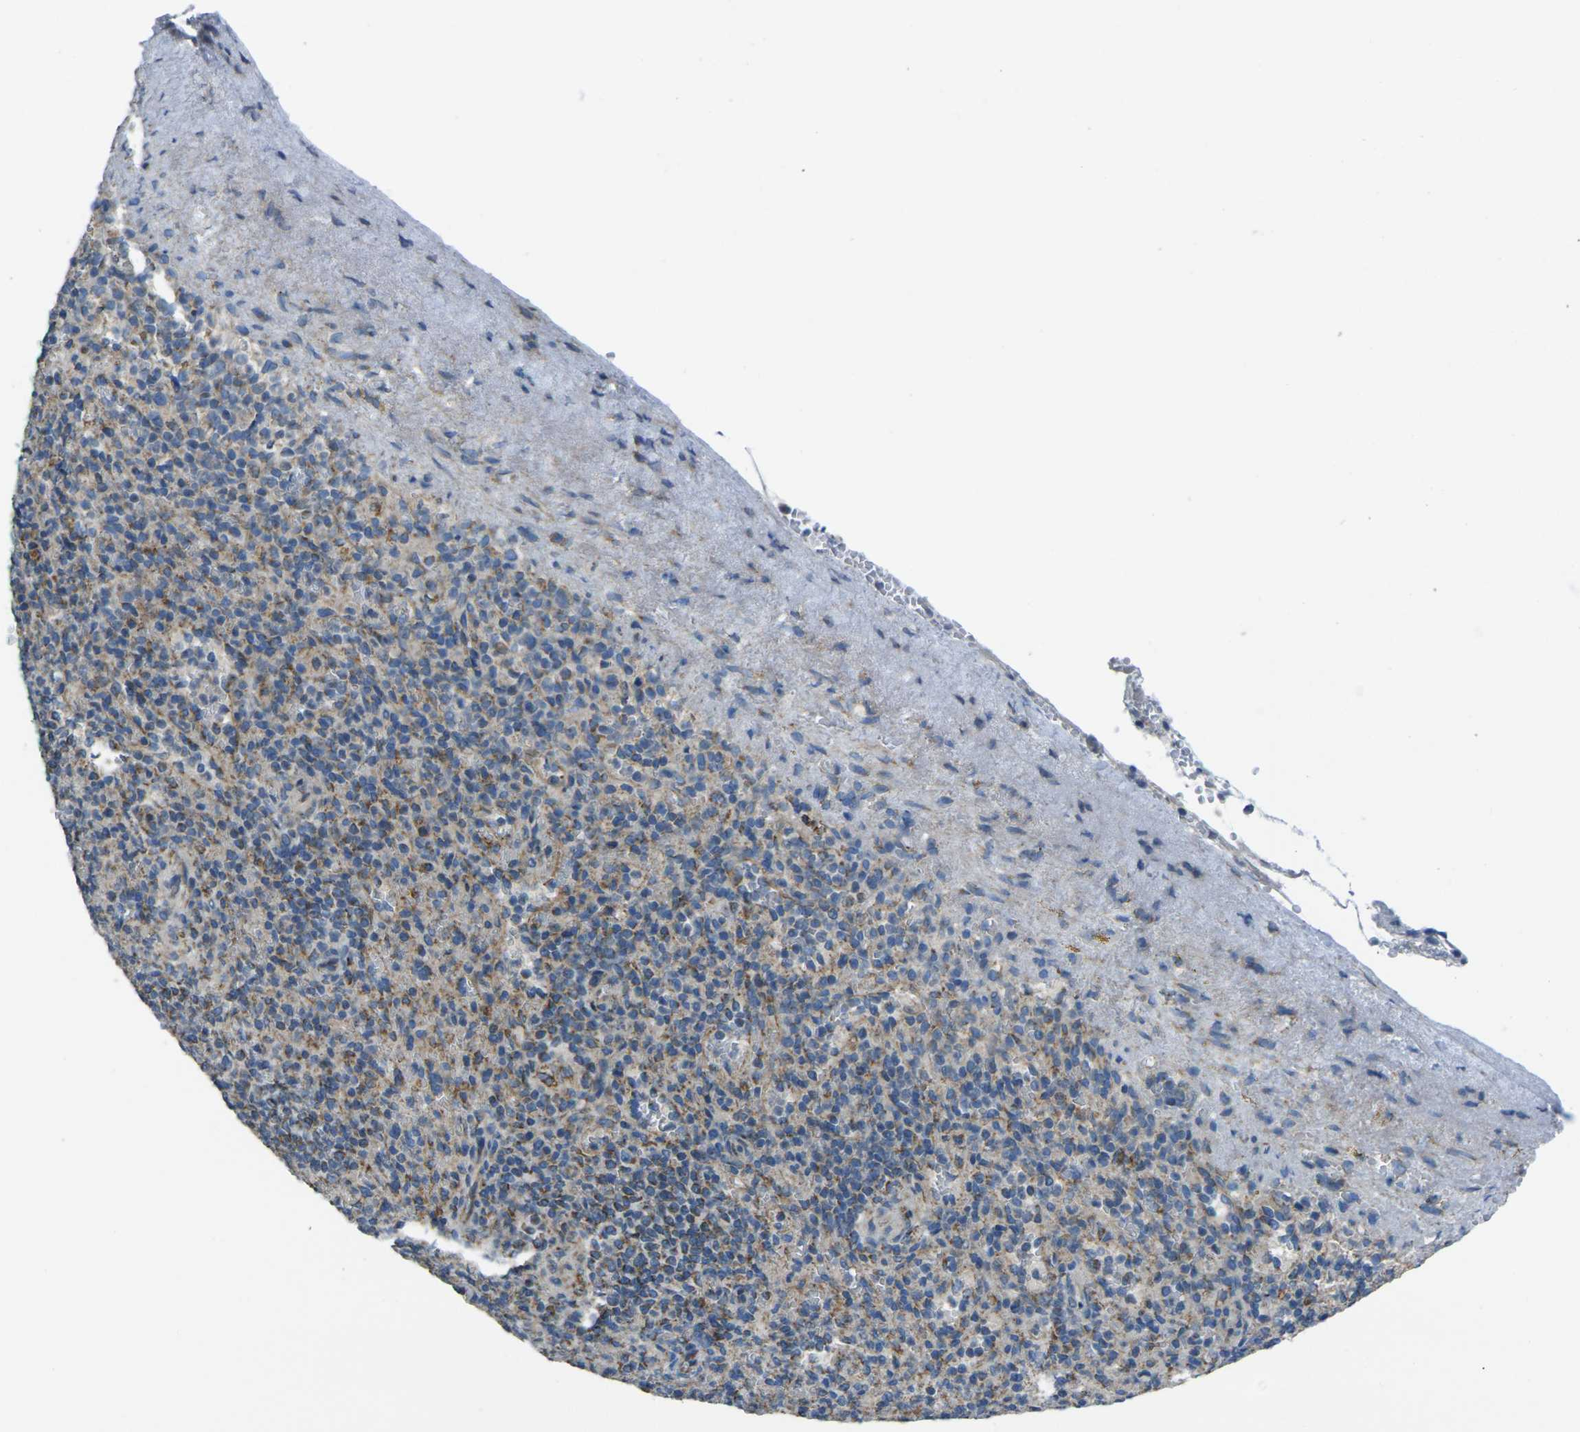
{"staining": {"intensity": "weak", "quantity": ">75%", "location": "cytoplasmic/membranous"}, "tissue": "spleen", "cell_type": "Cells in red pulp", "image_type": "normal", "snomed": [{"axis": "morphology", "description": "Normal tissue, NOS"}, {"axis": "topography", "description": "Spleen"}], "caption": "A histopathology image of human spleen stained for a protein reveals weak cytoplasmic/membranous brown staining in cells in red pulp.", "gene": "TMEM120B", "patient": {"sex": "female", "age": 74}}